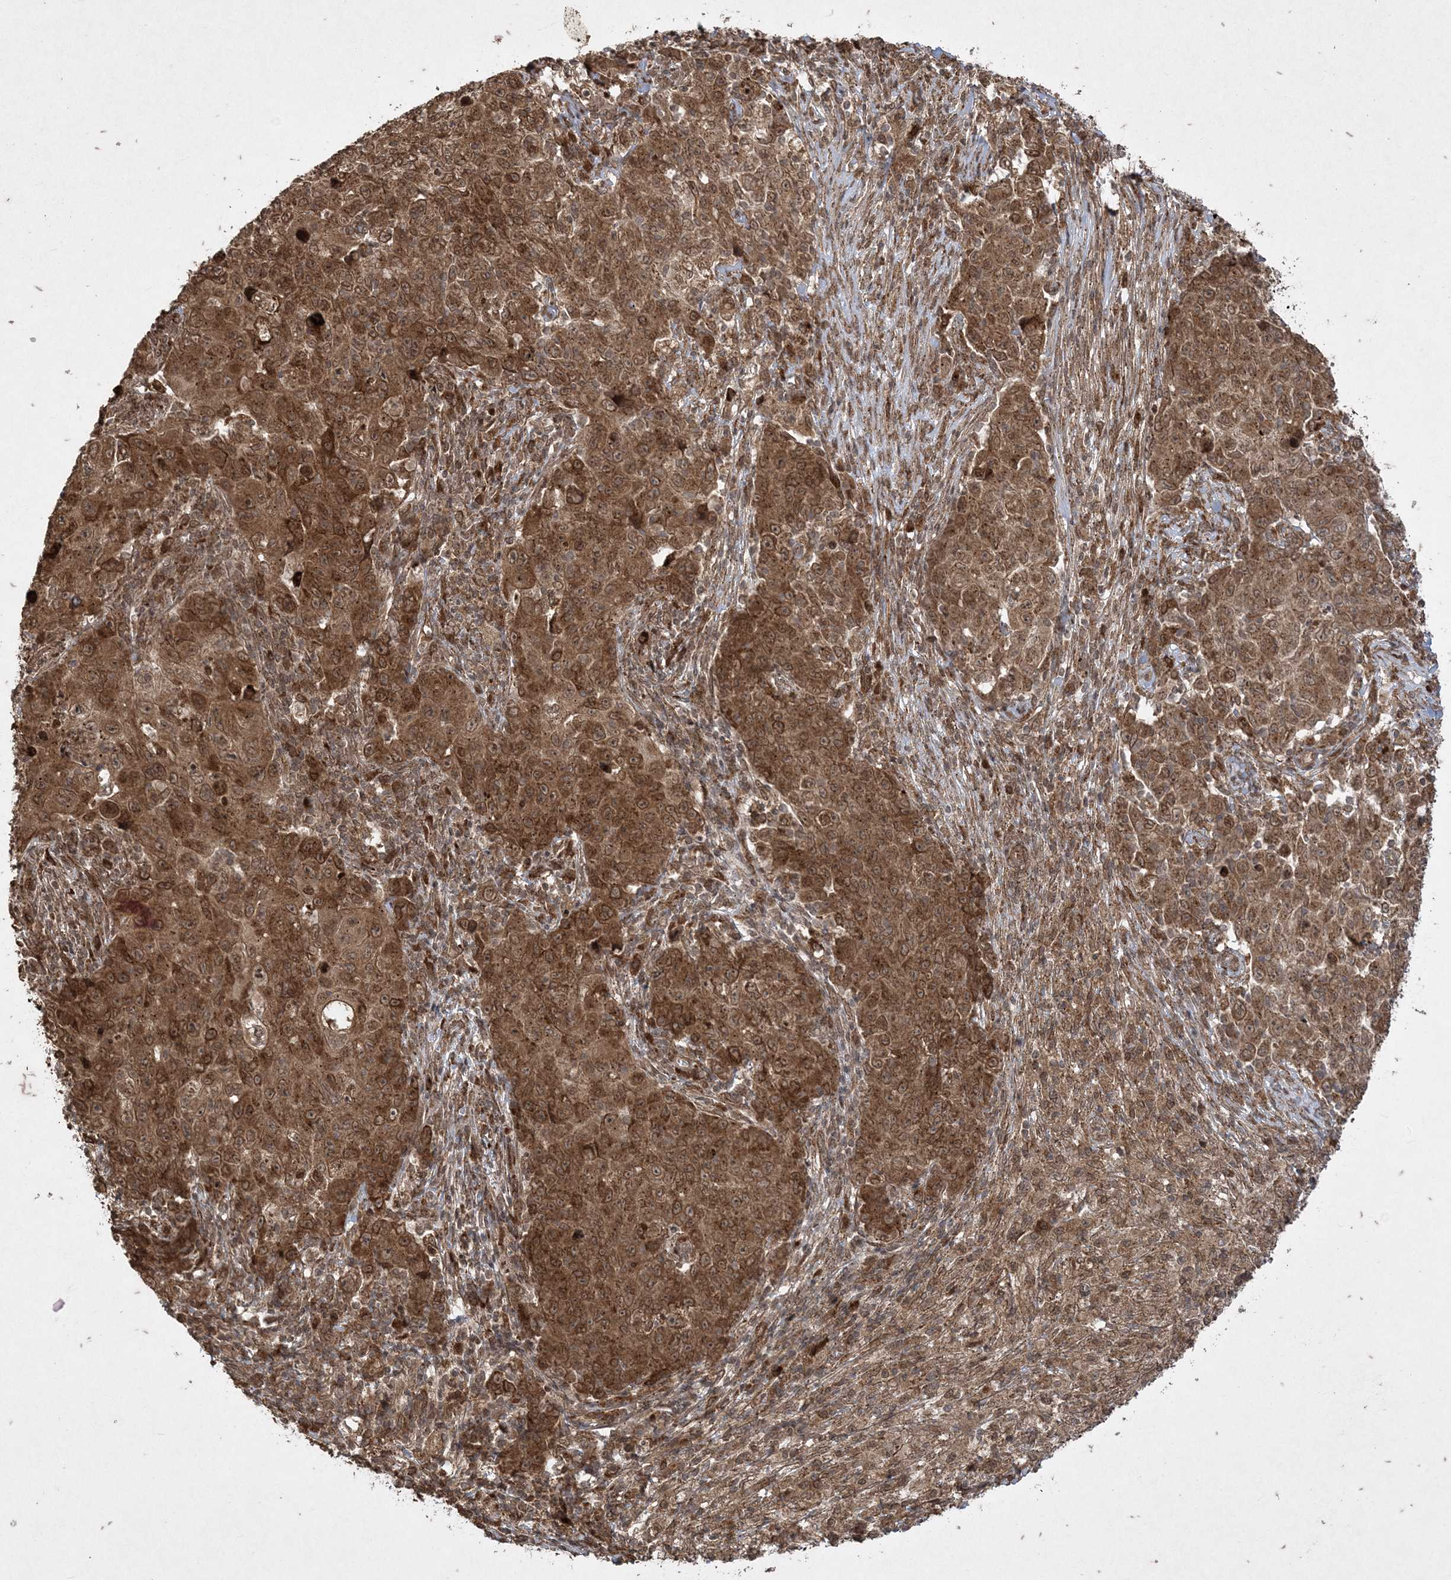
{"staining": {"intensity": "moderate", "quantity": ">75%", "location": "cytoplasmic/membranous"}, "tissue": "ovarian cancer", "cell_type": "Tumor cells", "image_type": "cancer", "snomed": [{"axis": "morphology", "description": "Carcinoma, endometroid"}, {"axis": "topography", "description": "Ovary"}], "caption": "This image reveals immunohistochemistry staining of human ovarian endometroid carcinoma, with medium moderate cytoplasmic/membranous positivity in approximately >75% of tumor cells.", "gene": "RRAS", "patient": {"sex": "female", "age": 42}}